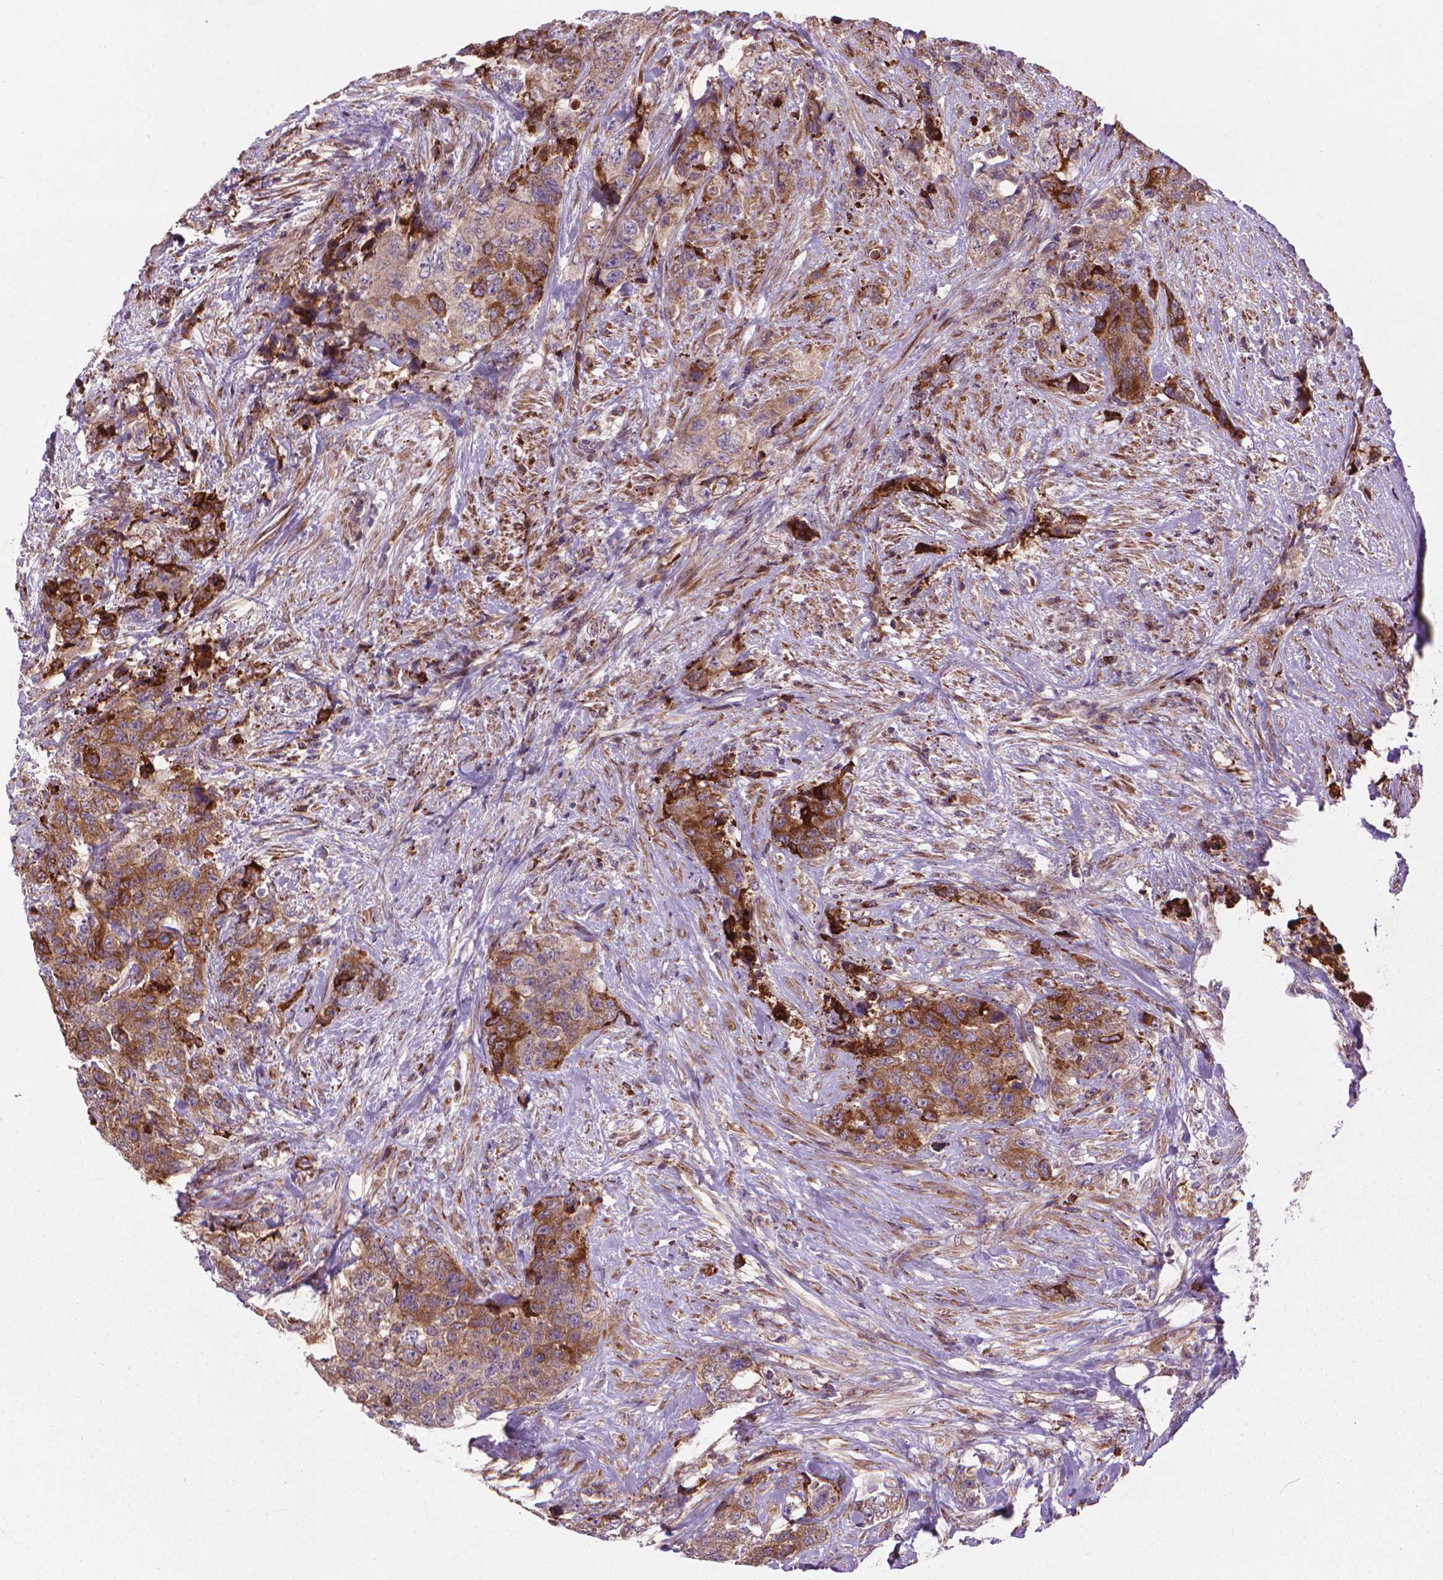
{"staining": {"intensity": "moderate", "quantity": ">75%", "location": "cytoplasmic/membranous"}, "tissue": "urothelial cancer", "cell_type": "Tumor cells", "image_type": "cancer", "snomed": [{"axis": "morphology", "description": "Urothelial carcinoma, High grade"}, {"axis": "topography", "description": "Urinary bladder"}], "caption": "Protein staining by immunohistochemistry demonstrates moderate cytoplasmic/membranous positivity in about >75% of tumor cells in urothelial carcinoma (high-grade).", "gene": "MYH14", "patient": {"sex": "female", "age": 78}}